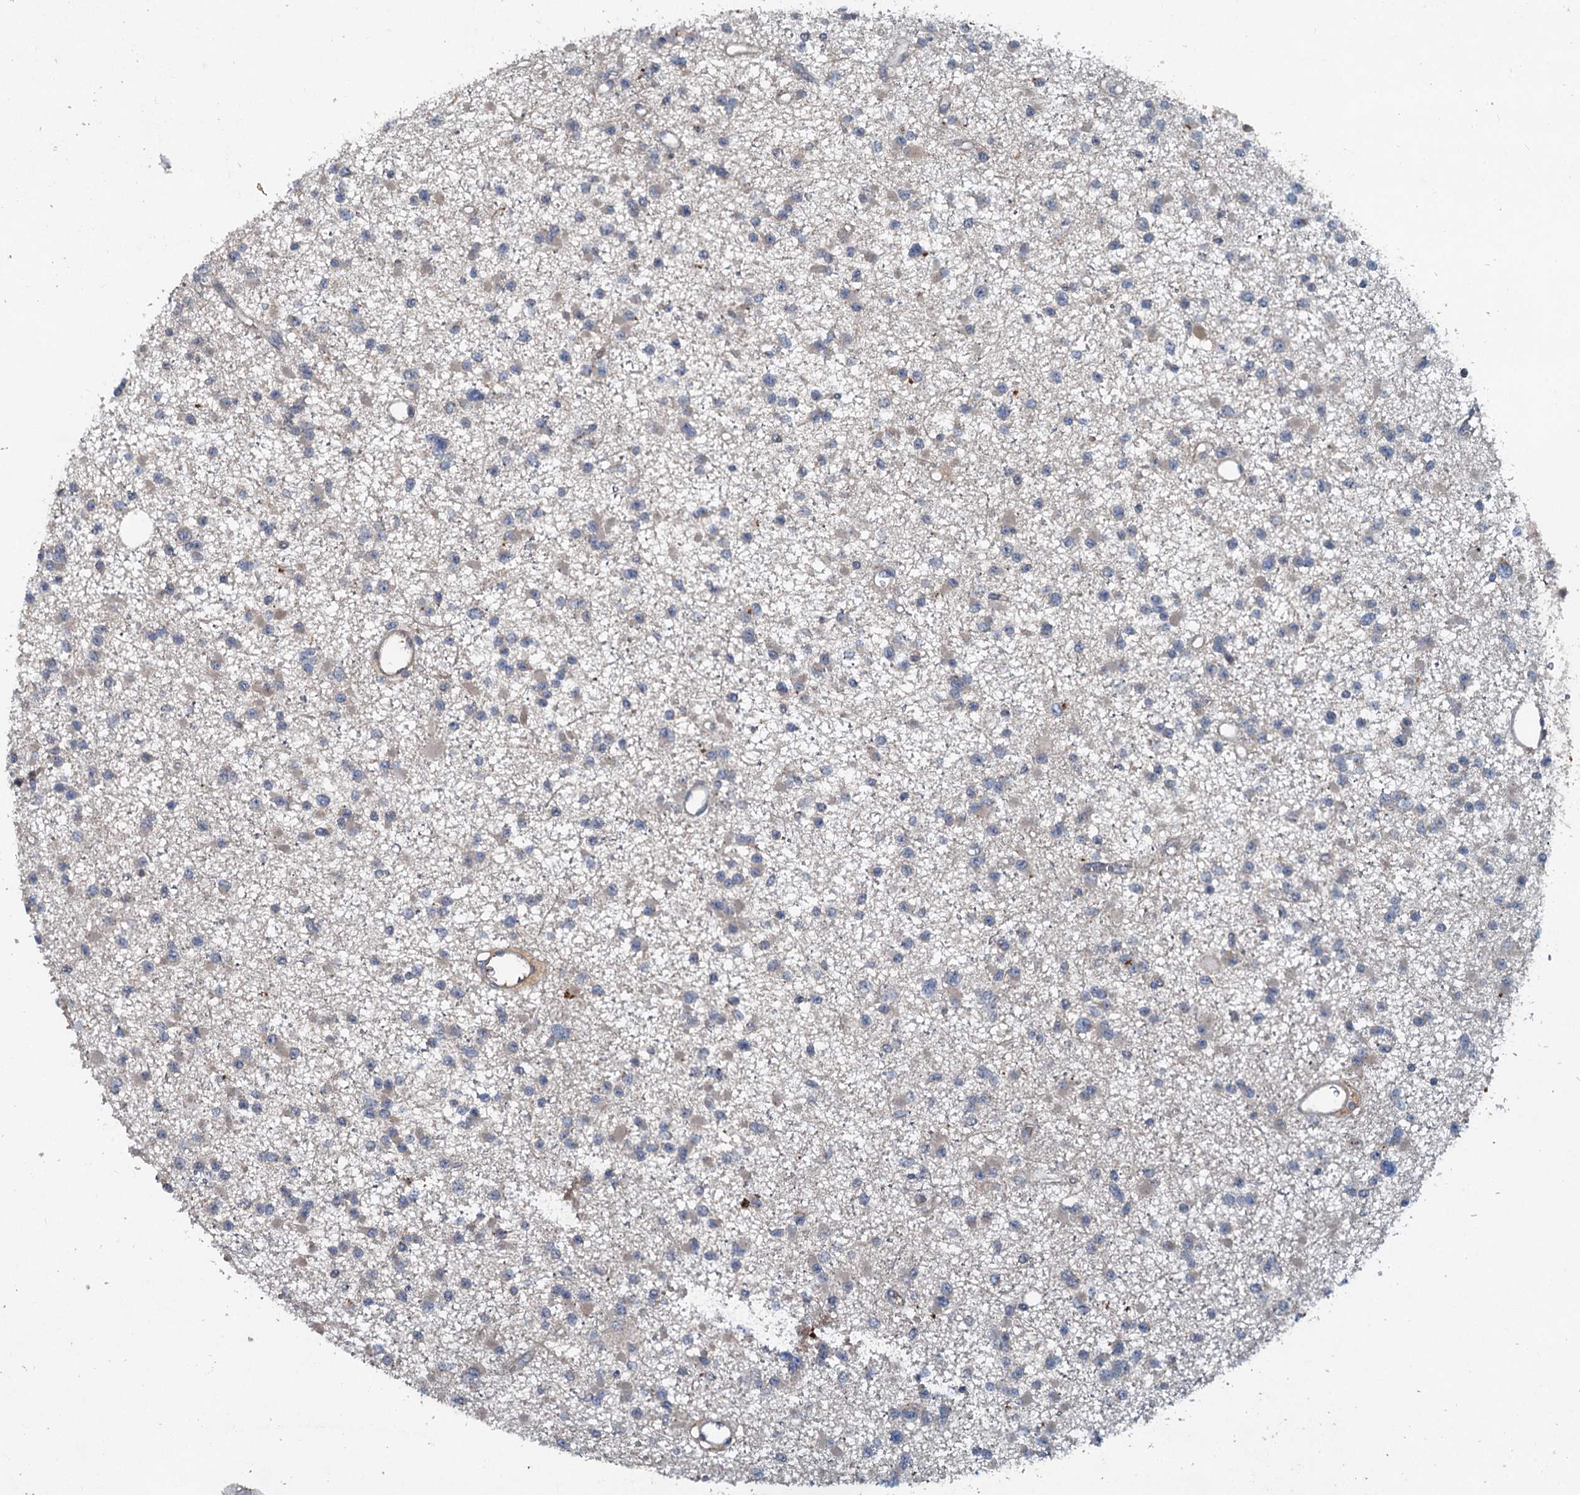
{"staining": {"intensity": "negative", "quantity": "none", "location": "none"}, "tissue": "glioma", "cell_type": "Tumor cells", "image_type": "cancer", "snomed": [{"axis": "morphology", "description": "Glioma, malignant, Low grade"}, {"axis": "topography", "description": "Brain"}], "caption": "Tumor cells are negative for brown protein staining in malignant glioma (low-grade).", "gene": "TAPBPL", "patient": {"sex": "female", "age": 22}}